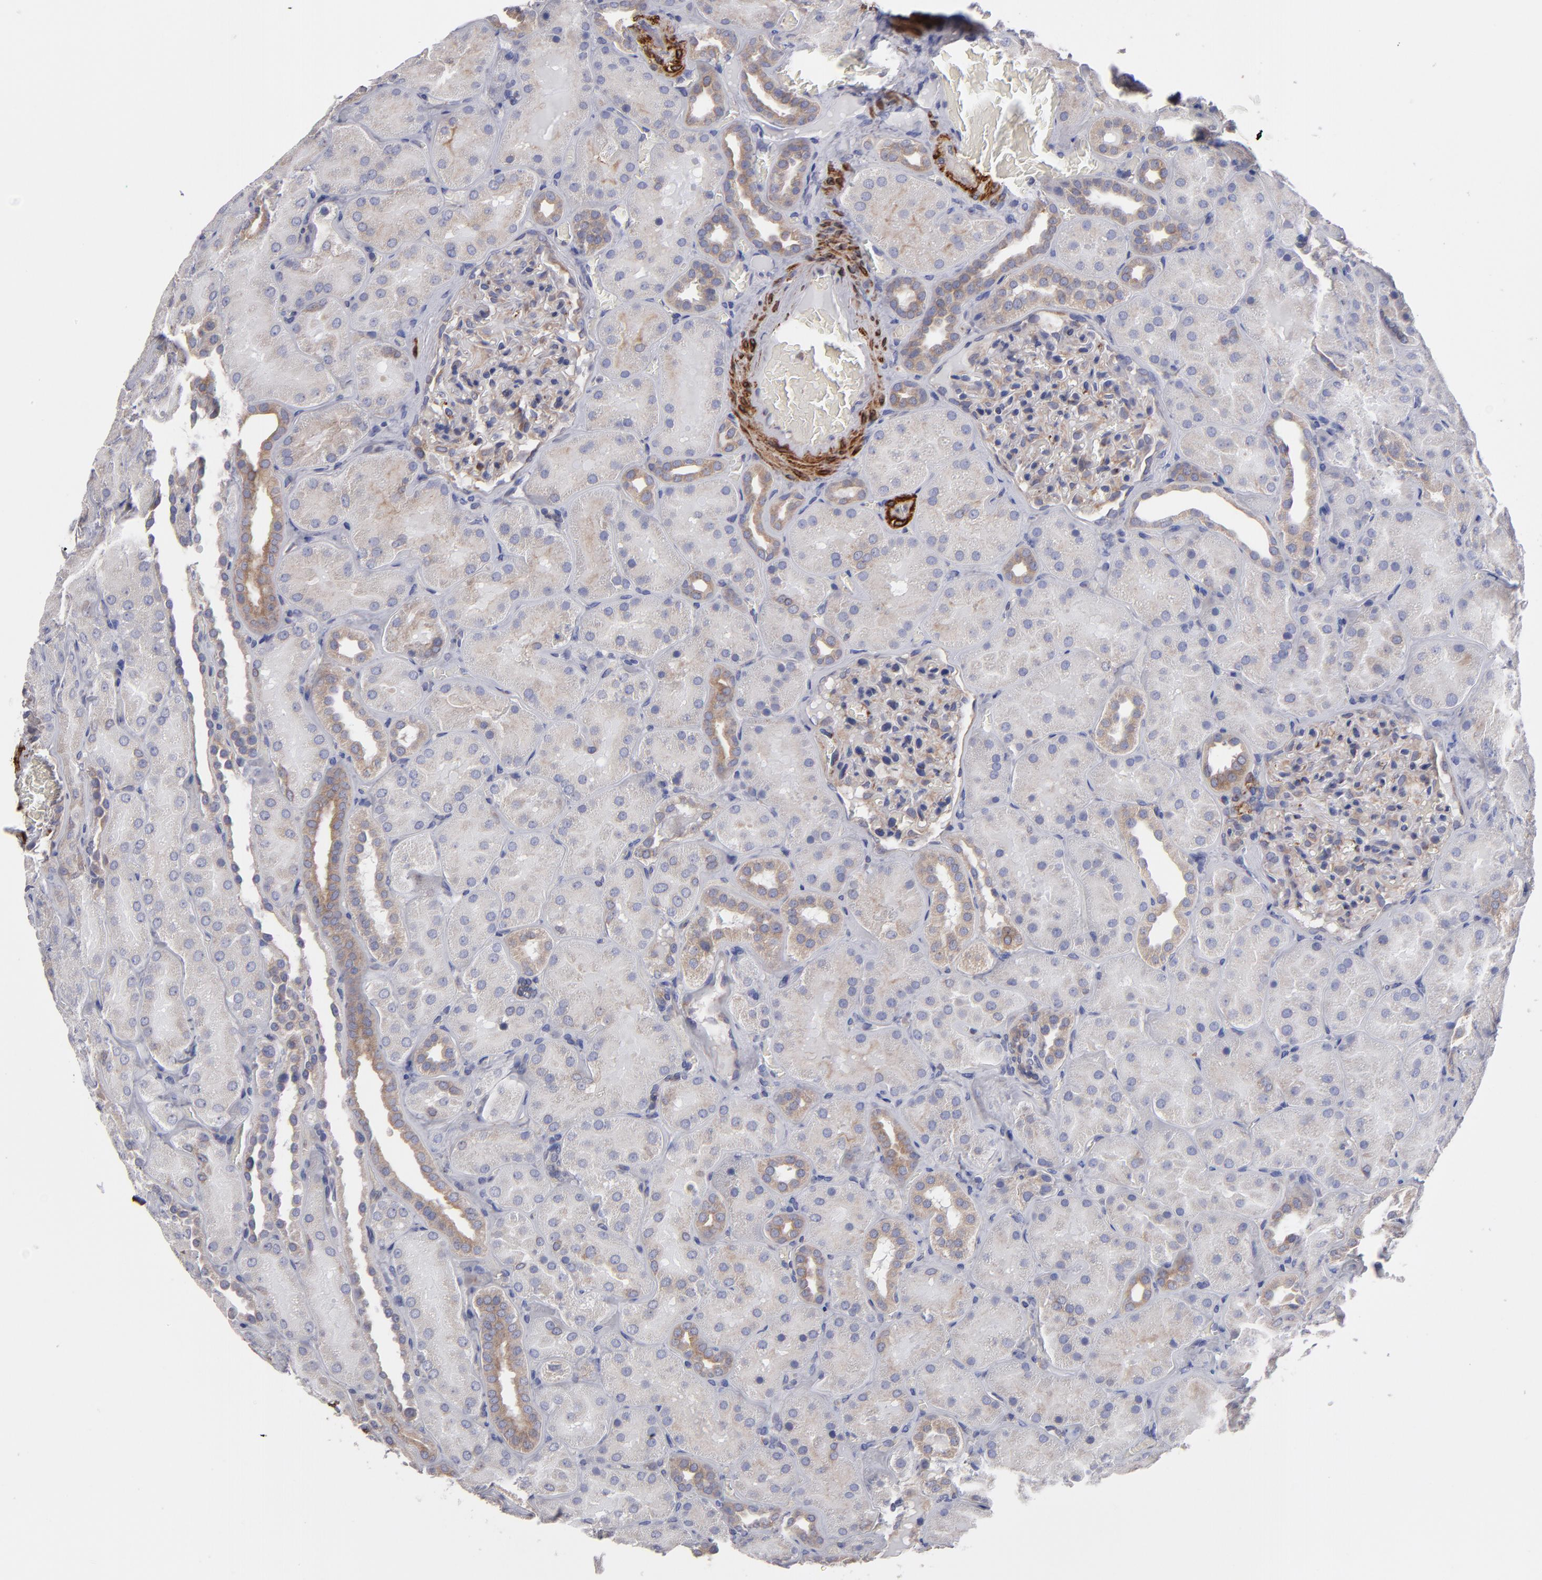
{"staining": {"intensity": "moderate", "quantity": ">75%", "location": "cytoplasmic/membranous"}, "tissue": "kidney", "cell_type": "Cells in glomeruli", "image_type": "normal", "snomed": [{"axis": "morphology", "description": "Normal tissue, NOS"}, {"axis": "topography", "description": "Kidney"}], "caption": "A histopathology image of kidney stained for a protein shows moderate cytoplasmic/membranous brown staining in cells in glomeruli. The staining was performed using DAB (3,3'-diaminobenzidine), with brown indicating positive protein expression. Nuclei are stained blue with hematoxylin.", "gene": "SLMAP", "patient": {"sex": "male", "age": 28}}